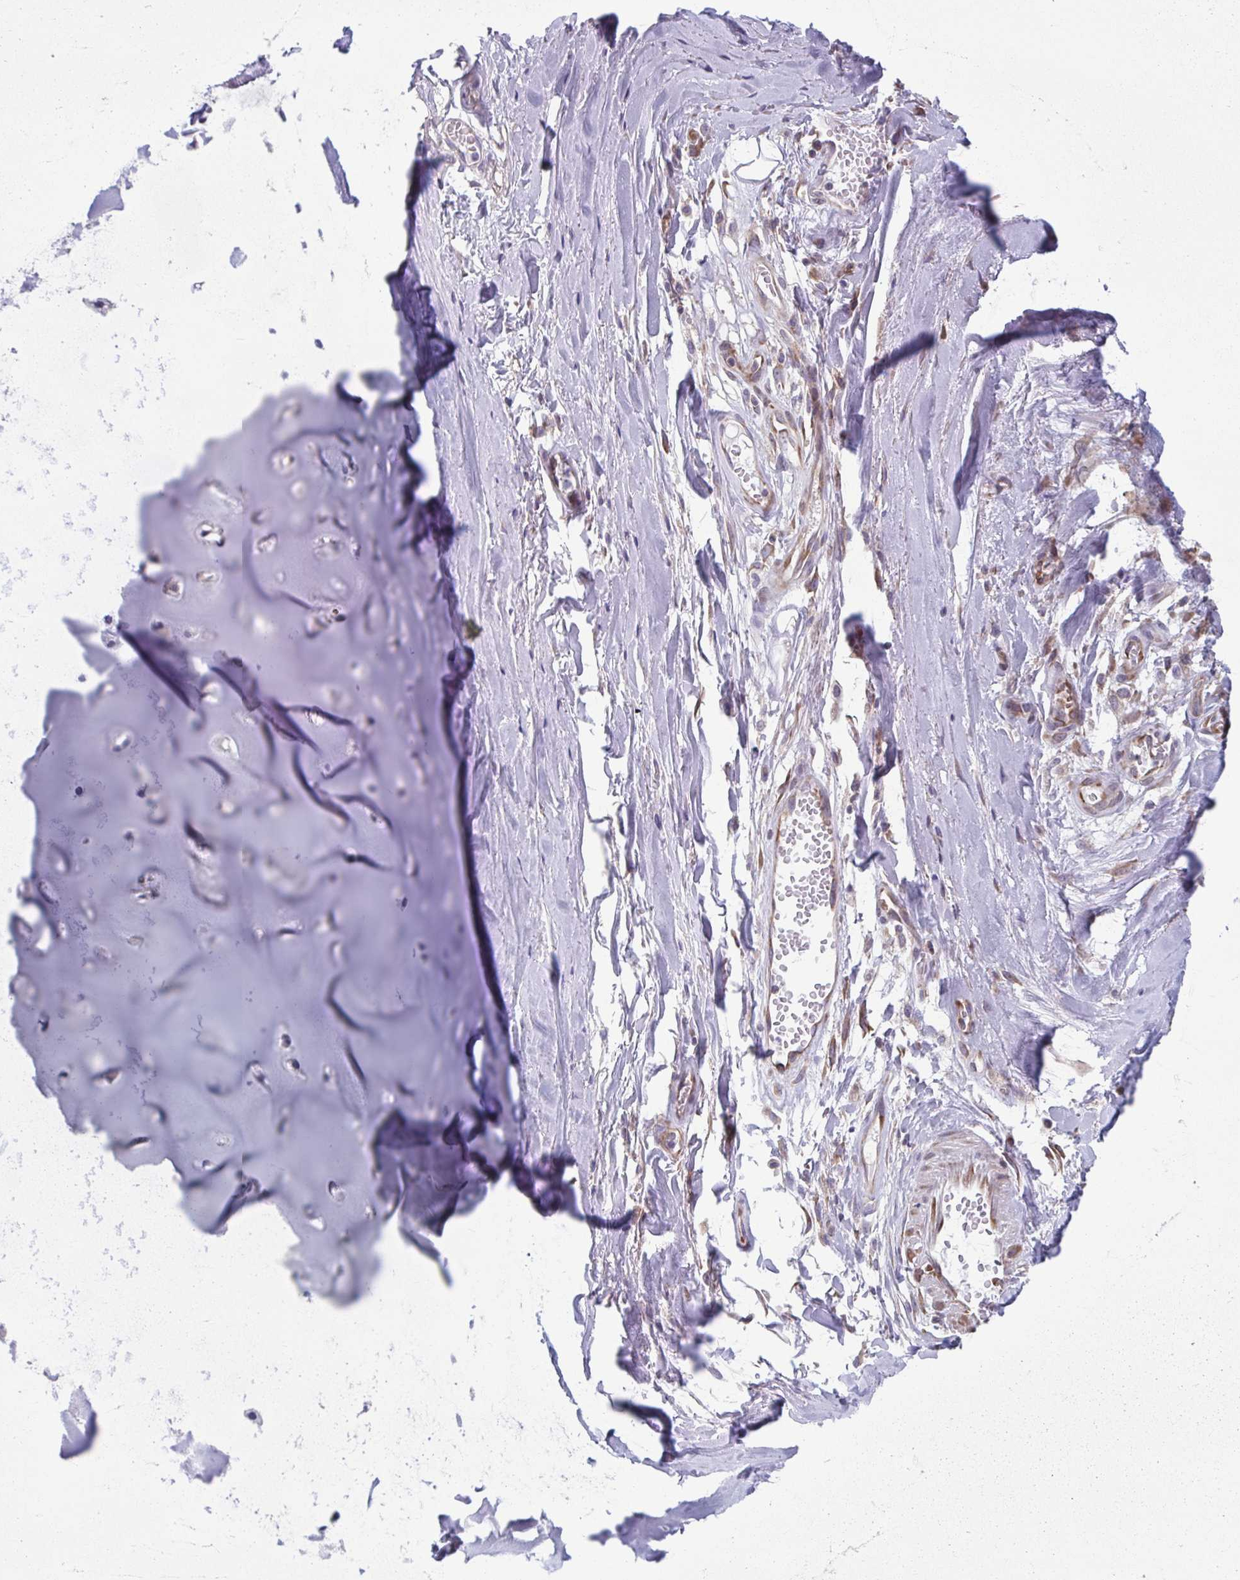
{"staining": {"intensity": "negative", "quantity": "none", "location": "none"}, "tissue": "soft tissue", "cell_type": "Chondrocytes", "image_type": "normal", "snomed": [{"axis": "morphology", "description": "Normal tissue, NOS"}, {"axis": "topography", "description": "Cartilage tissue"}, {"axis": "topography", "description": "Nasopharynx"}, {"axis": "topography", "description": "Thyroid gland"}], "caption": "IHC histopathology image of unremarkable human soft tissue stained for a protein (brown), which reveals no positivity in chondrocytes. (Immunohistochemistry (ihc), brightfield microscopy, high magnification).", "gene": "TMEM108", "patient": {"sex": "male", "age": 63}}